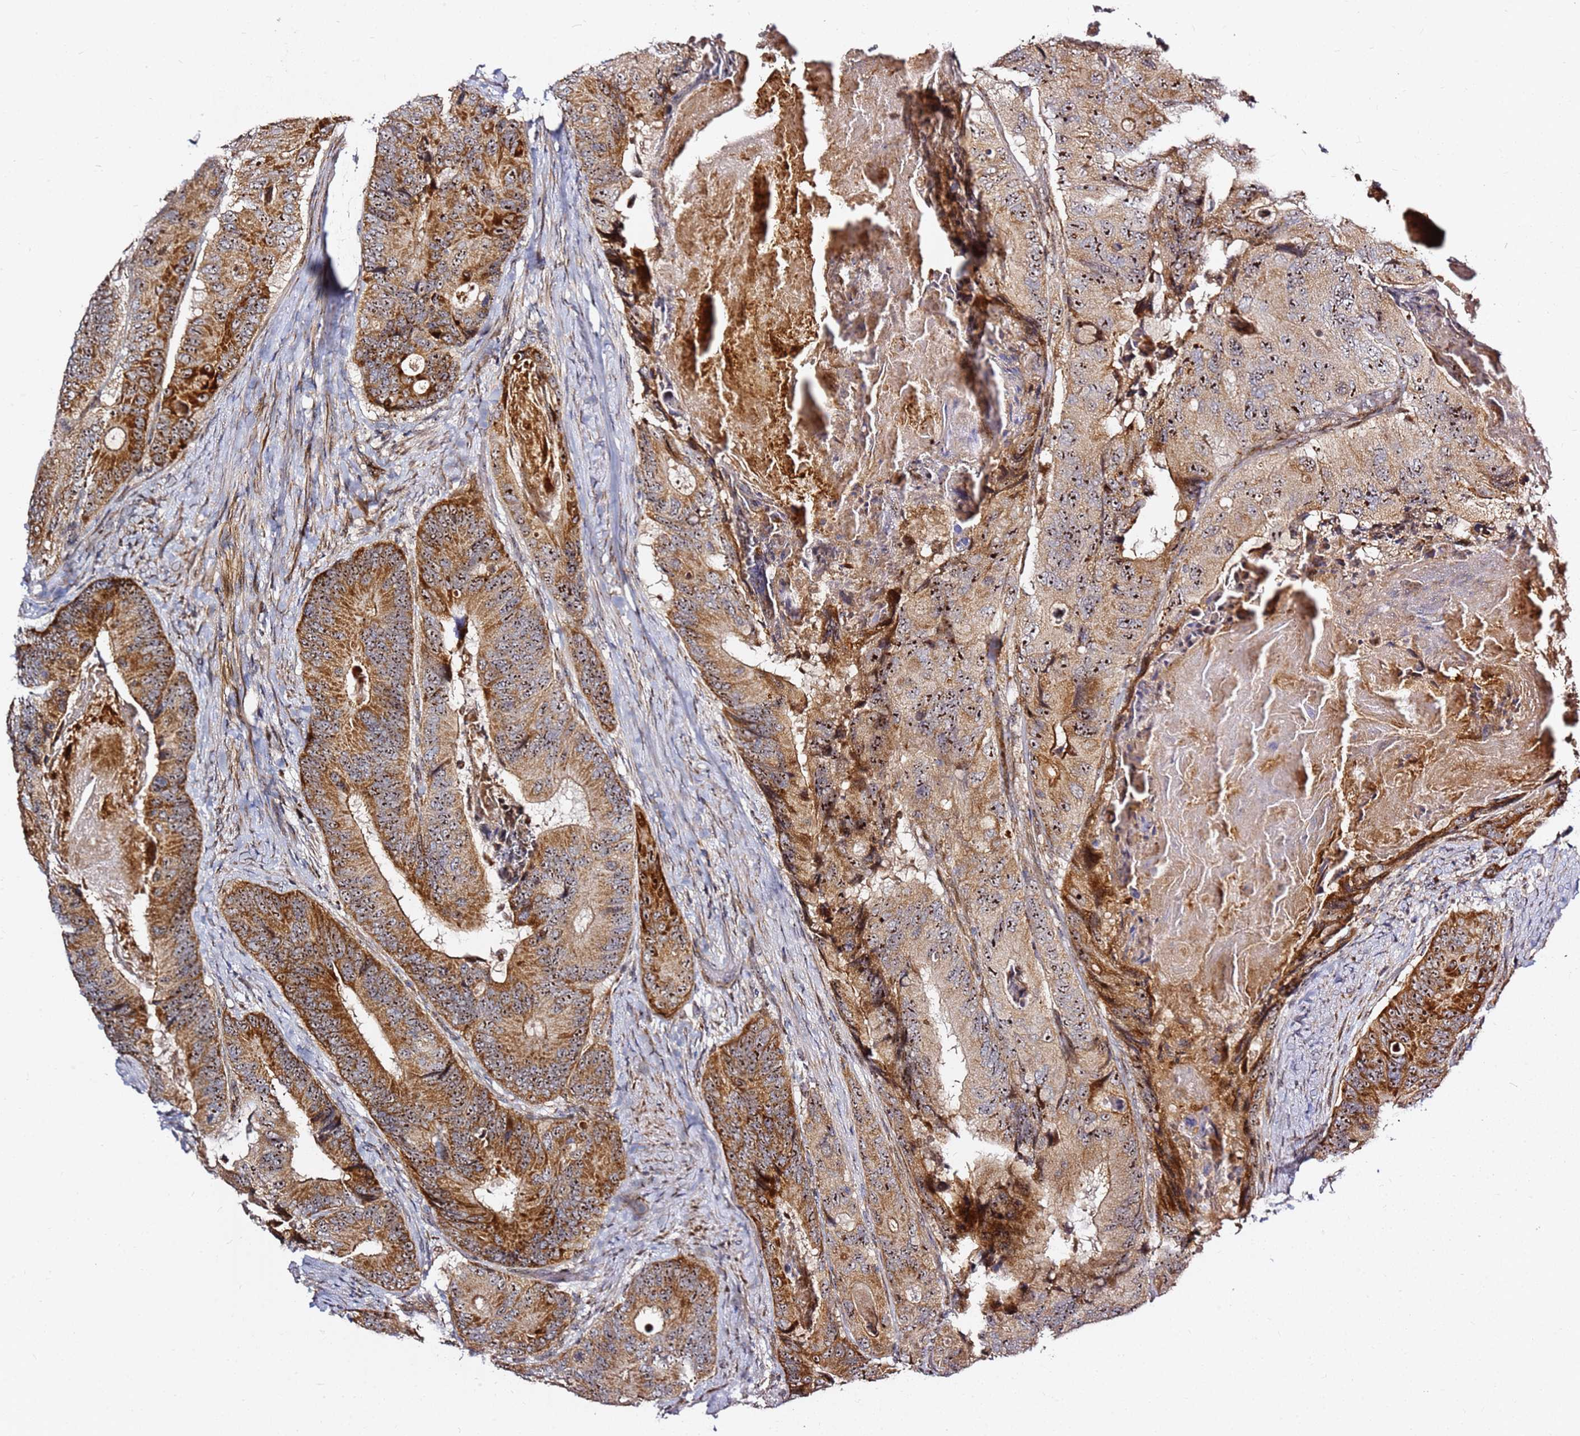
{"staining": {"intensity": "strong", "quantity": ">75%", "location": "cytoplasmic/membranous,nuclear"}, "tissue": "colorectal cancer", "cell_type": "Tumor cells", "image_type": "cancer", "snomed": [{"axis": "morphology", "description": "Adenocarcinoma, NOS"}, {"axis": "topography", "description": "Colon"}], "caption": "Colorectal cancer stained with a protein marker displays strong staining in tumor cells.", "gene": "KIF25", "patient": {"sex": "male", "age": 84}}